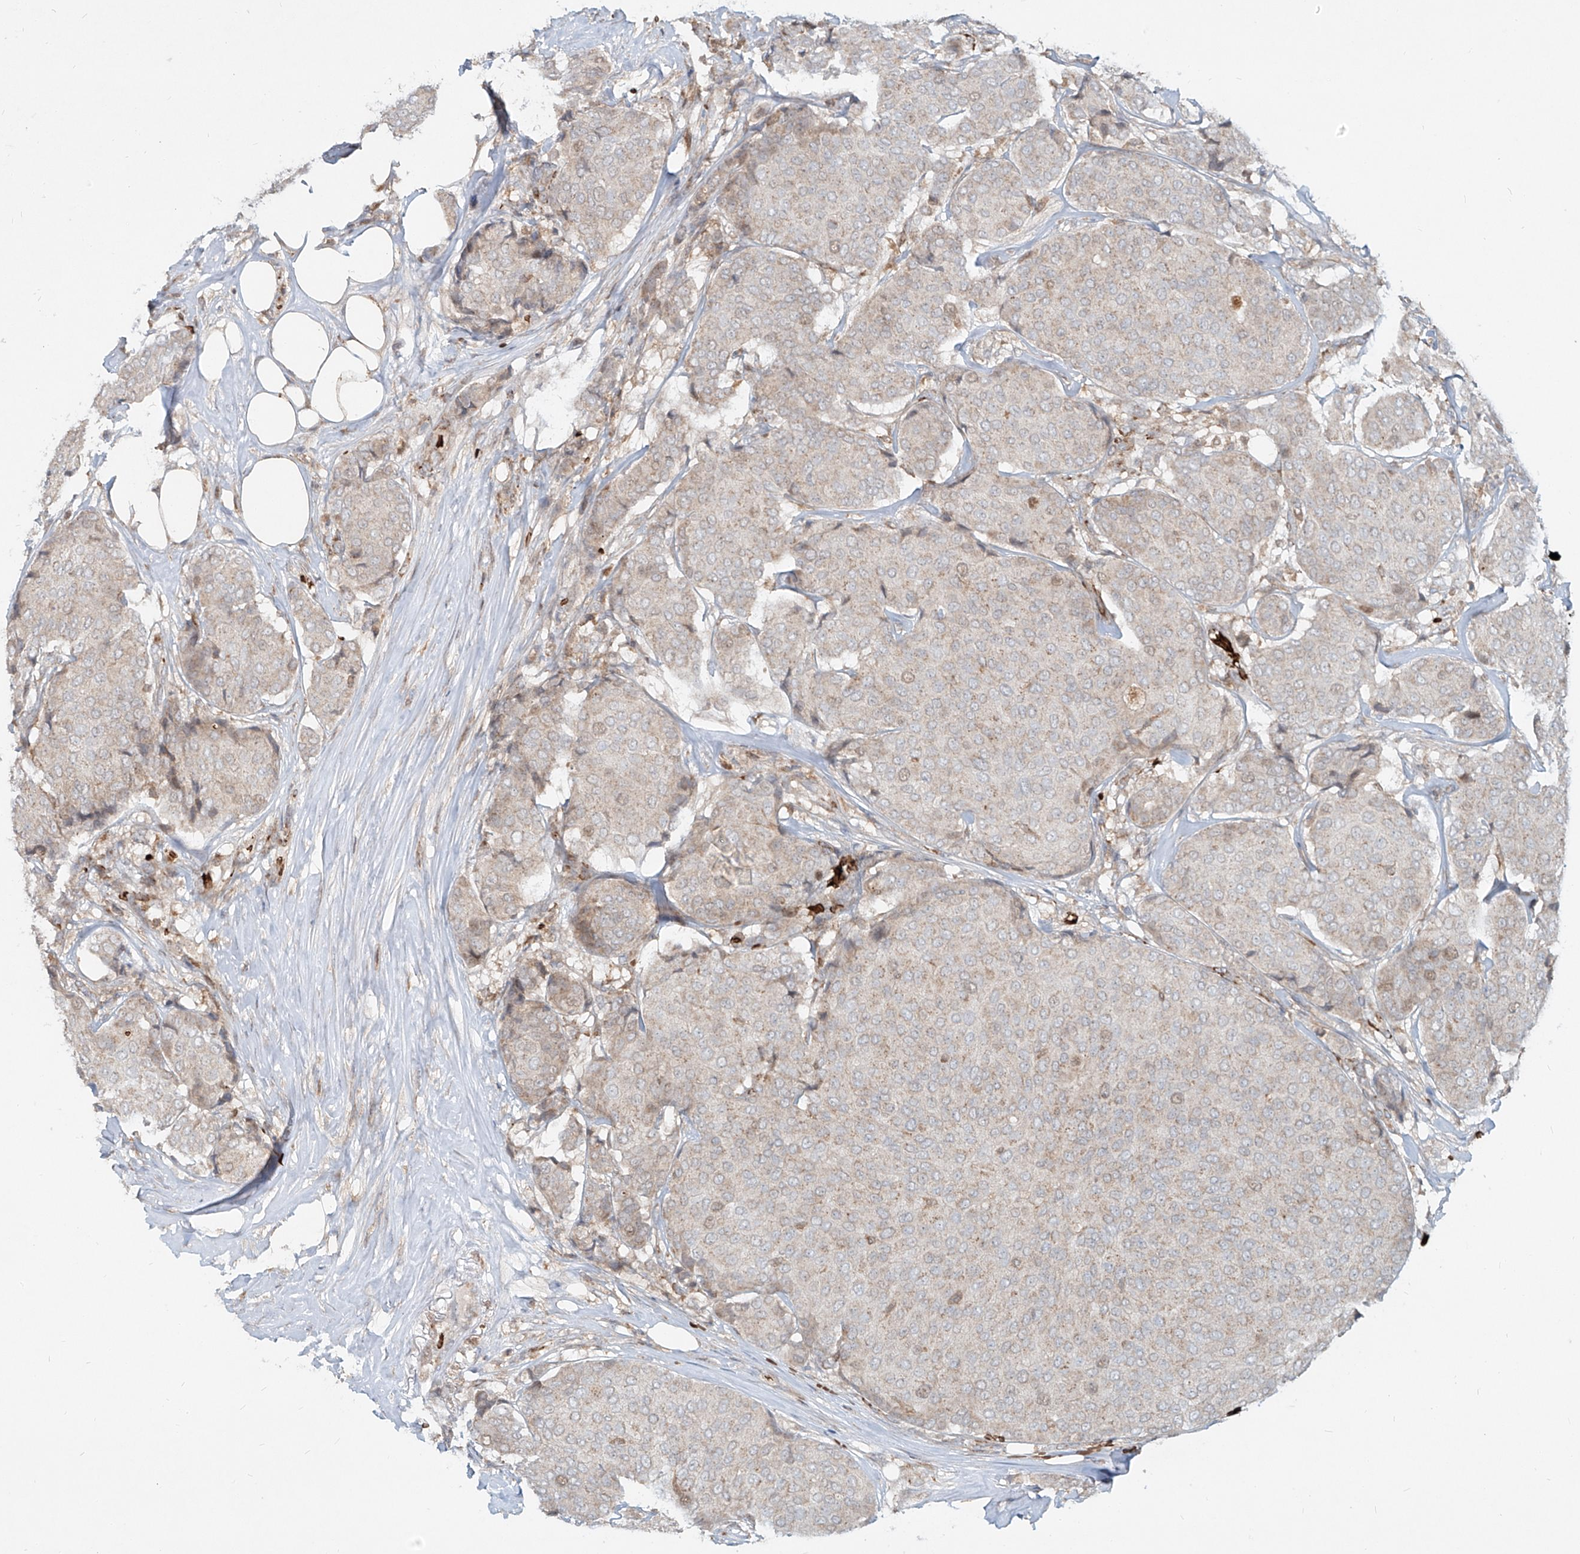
{"staining": {"intensity": "weak", "quantity": "<25%", "location": "cytoplasmic/membranous,nuclear"}, "tissue": "breast cancer", "cell_type": "Tumor cells", "image_type": "cancer", "snomed": [{"axis": "morphology", "description": "Duct carcinoma"}, {"axis": "topography", "description": "Breast"}], "caption": "Image shows no protein expression in tumor cells of breast intraductal carcinoma tissue.", "gene": "FGD2", "patient": {"sex": "female", "age": 75}}